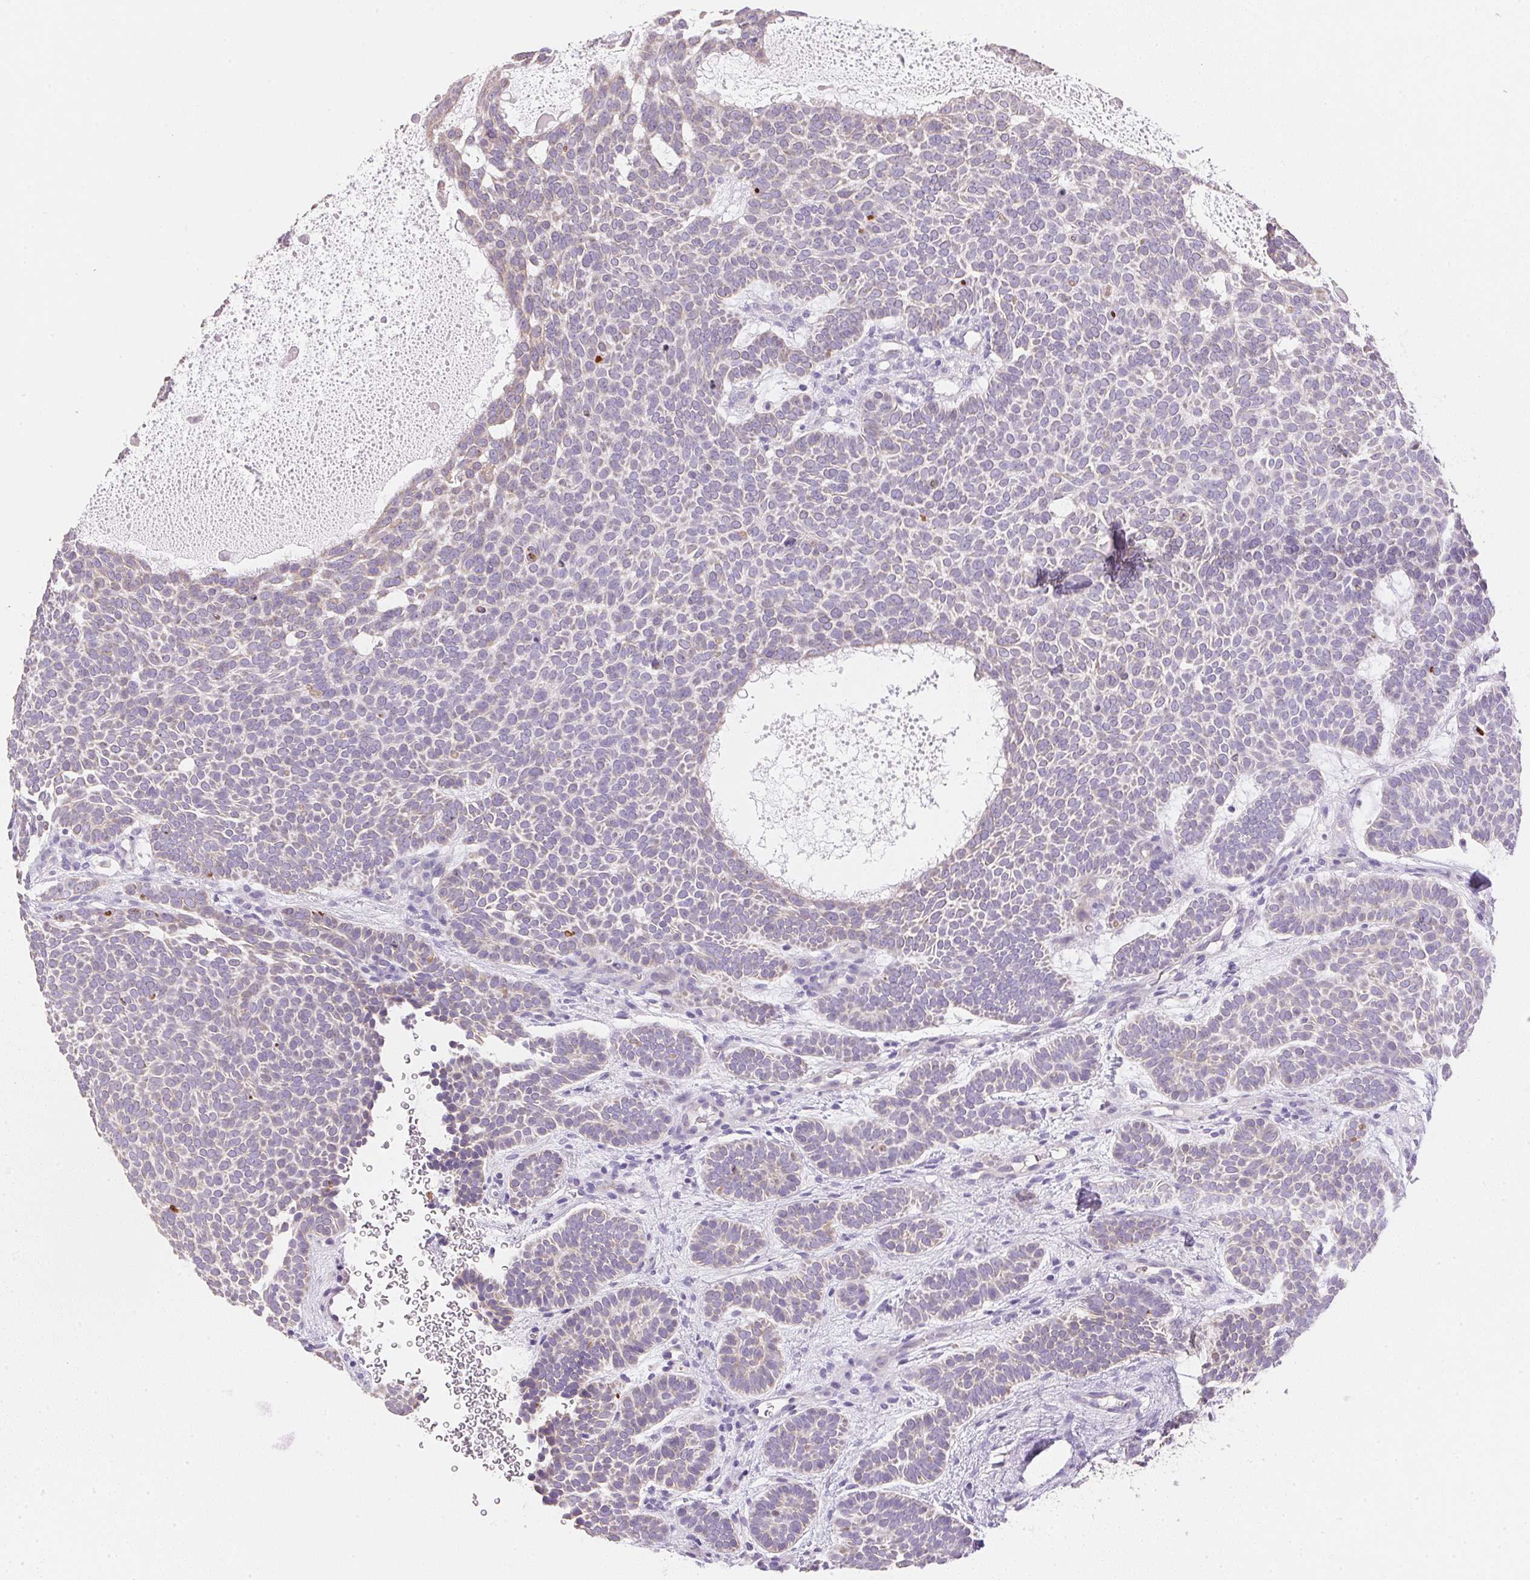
{"staining": {"intensity": "negative", "quantity": "none", "location": "none"}, "tissue": "skin cancer", "cell_type": "Tumor cells", "image_type": "cancer", "snomed": [{"axis": "morphology", "description": "Basal cell carcinoma"}, {"axis": "topography", "description": "Skin"}], "caption": "This photomicrograph is of skin cancer (basal cell carcinoma) stained with IHC to label a protein in brown with the nuclei are counter-stained blue. There is no positivity in tumor cells.", "gene": "KCNE2", "patient": {"sex": "female", "age": 82}}